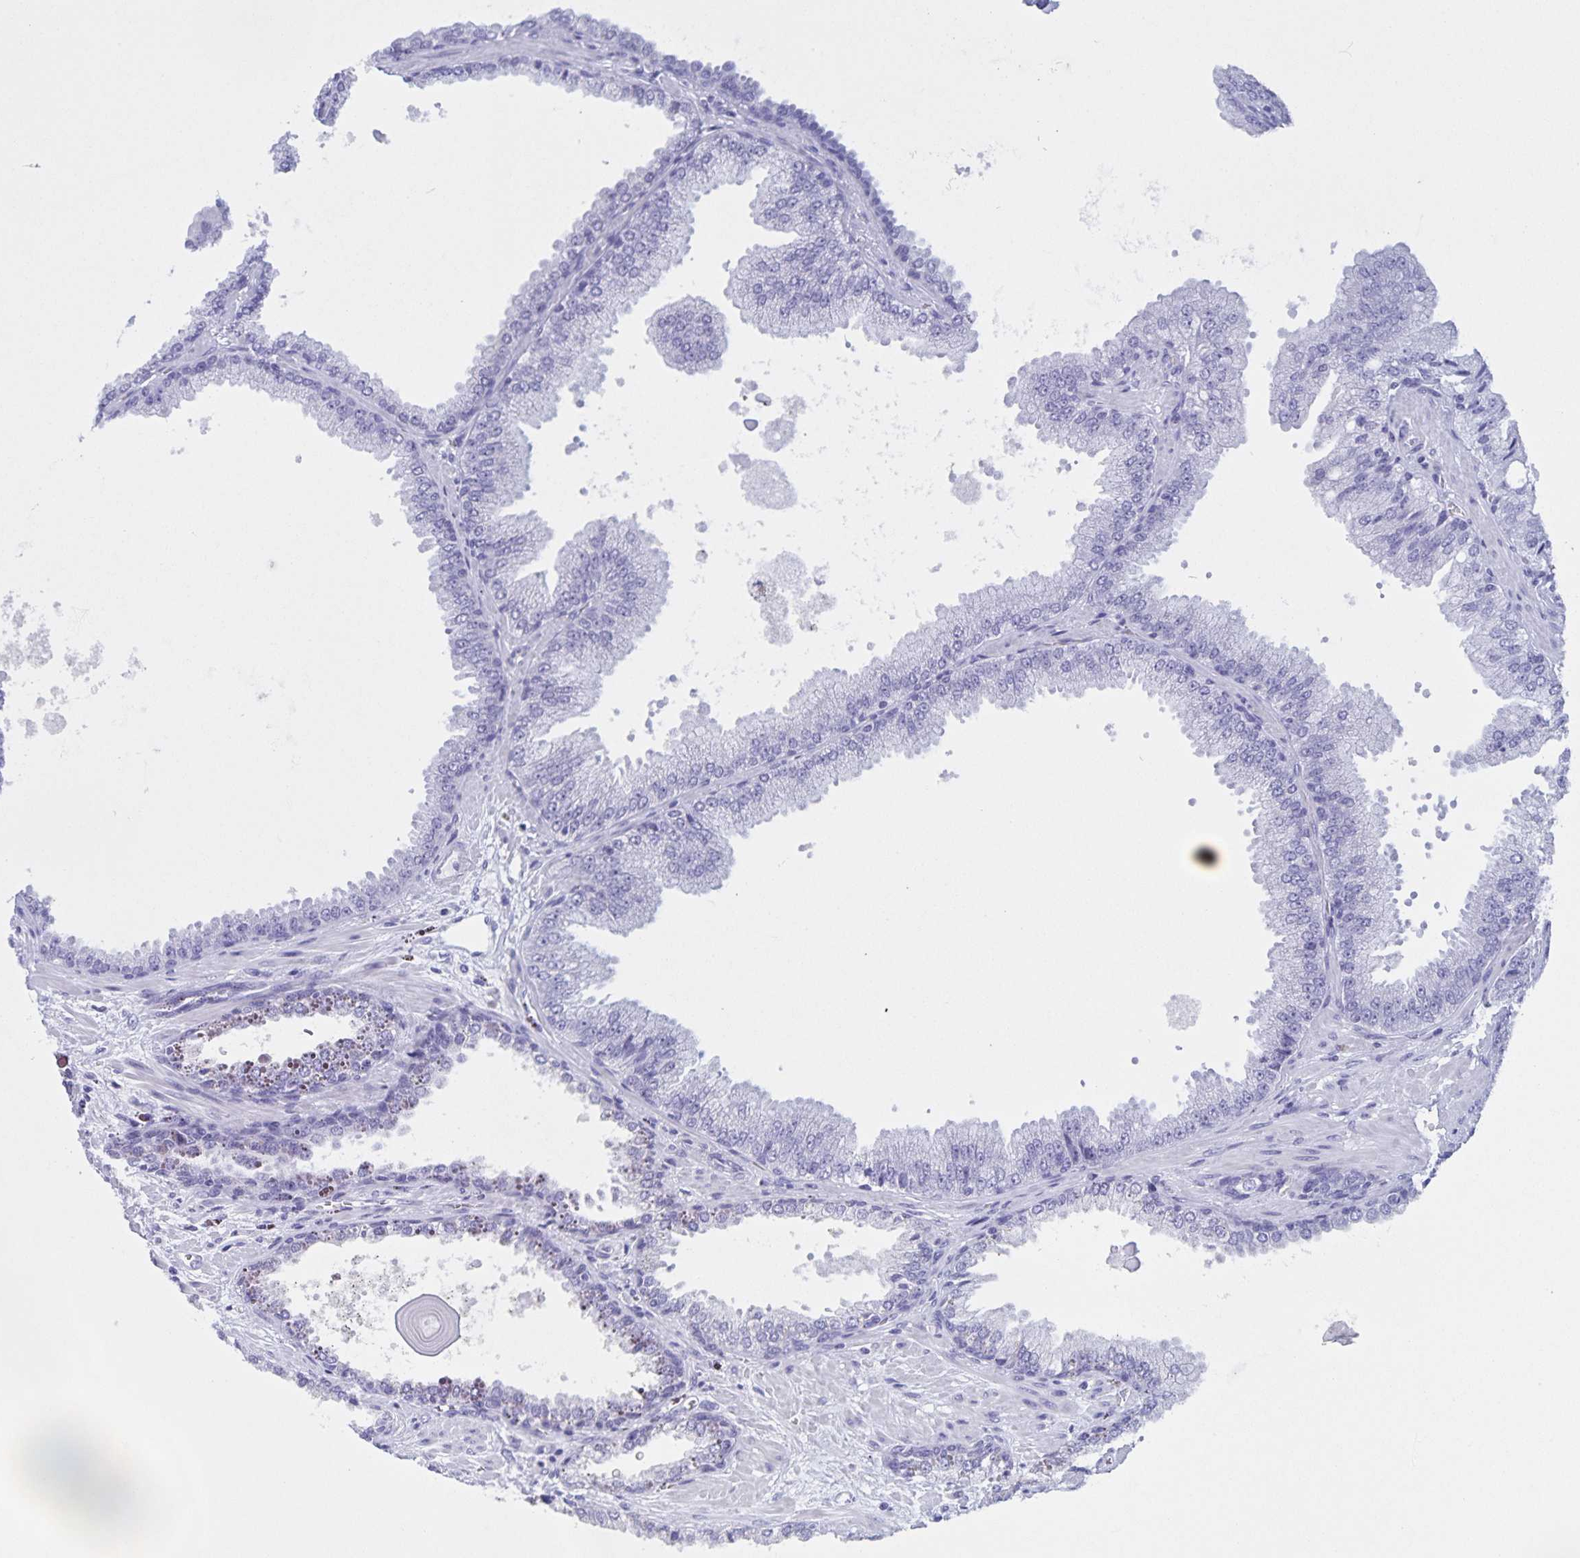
{"staining": {"intensity": "negative", "quantity": "none", "location": "none"}, "tissue": "prostate cancer", "cell_type": "Tumor cells", "image_type": "cancer", "snomed": [{"axis": "morphology", "description": "Adenocarcinoma, Low grade"}, {"axis": "topography", "description": "Prostate"}], "caption": "A photomicrograph of adenocarcinoma (low-grade) (prostate) stained for a protein exhibits no brown staining in tumor cells.", "gene": "TGIF2LX", "patient": {"sex": "male", "age": 67}}